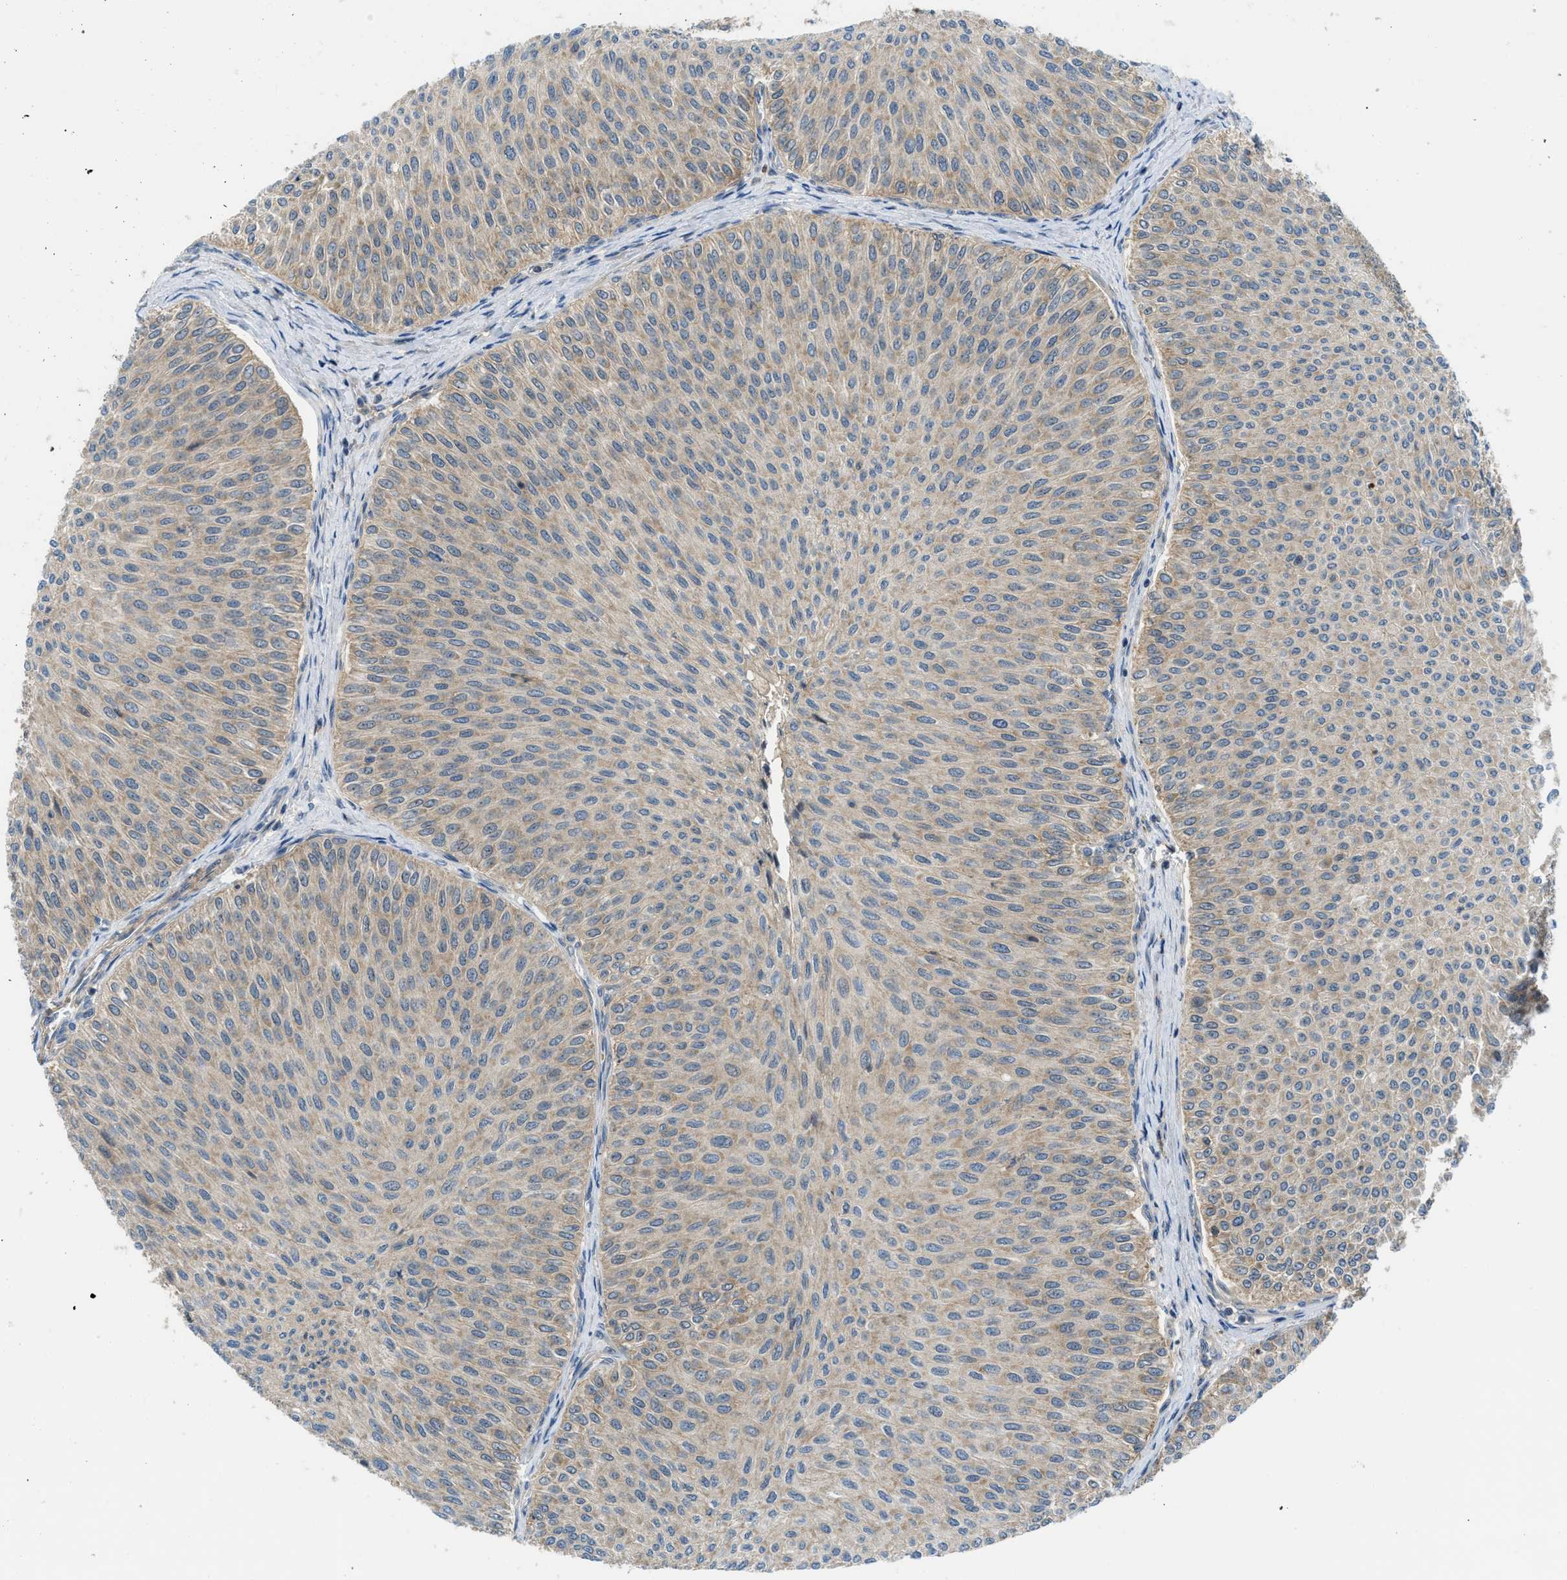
{"staining": {"intensity": "weak", "quantity": ">75%", "location": "cytoplasmic/membranous"}, "tissue": "urothelial cancer", "cell_type": "Tumor cells", "image_type": "cancer", "snomed": [{"axis": "morphology", "description": "Urothelial carcinoma, Low grade"}, {"axis": "topography", "description": "Urinary bladder"}], "caption": "Weak cytoplasmic/membranous positivity for a protein is seen in about >75% of tumor cells of urothelial cancer using immunohistochemistry.", "gene": "SESN2", "patient": {"sex": "male", "age": 78}}